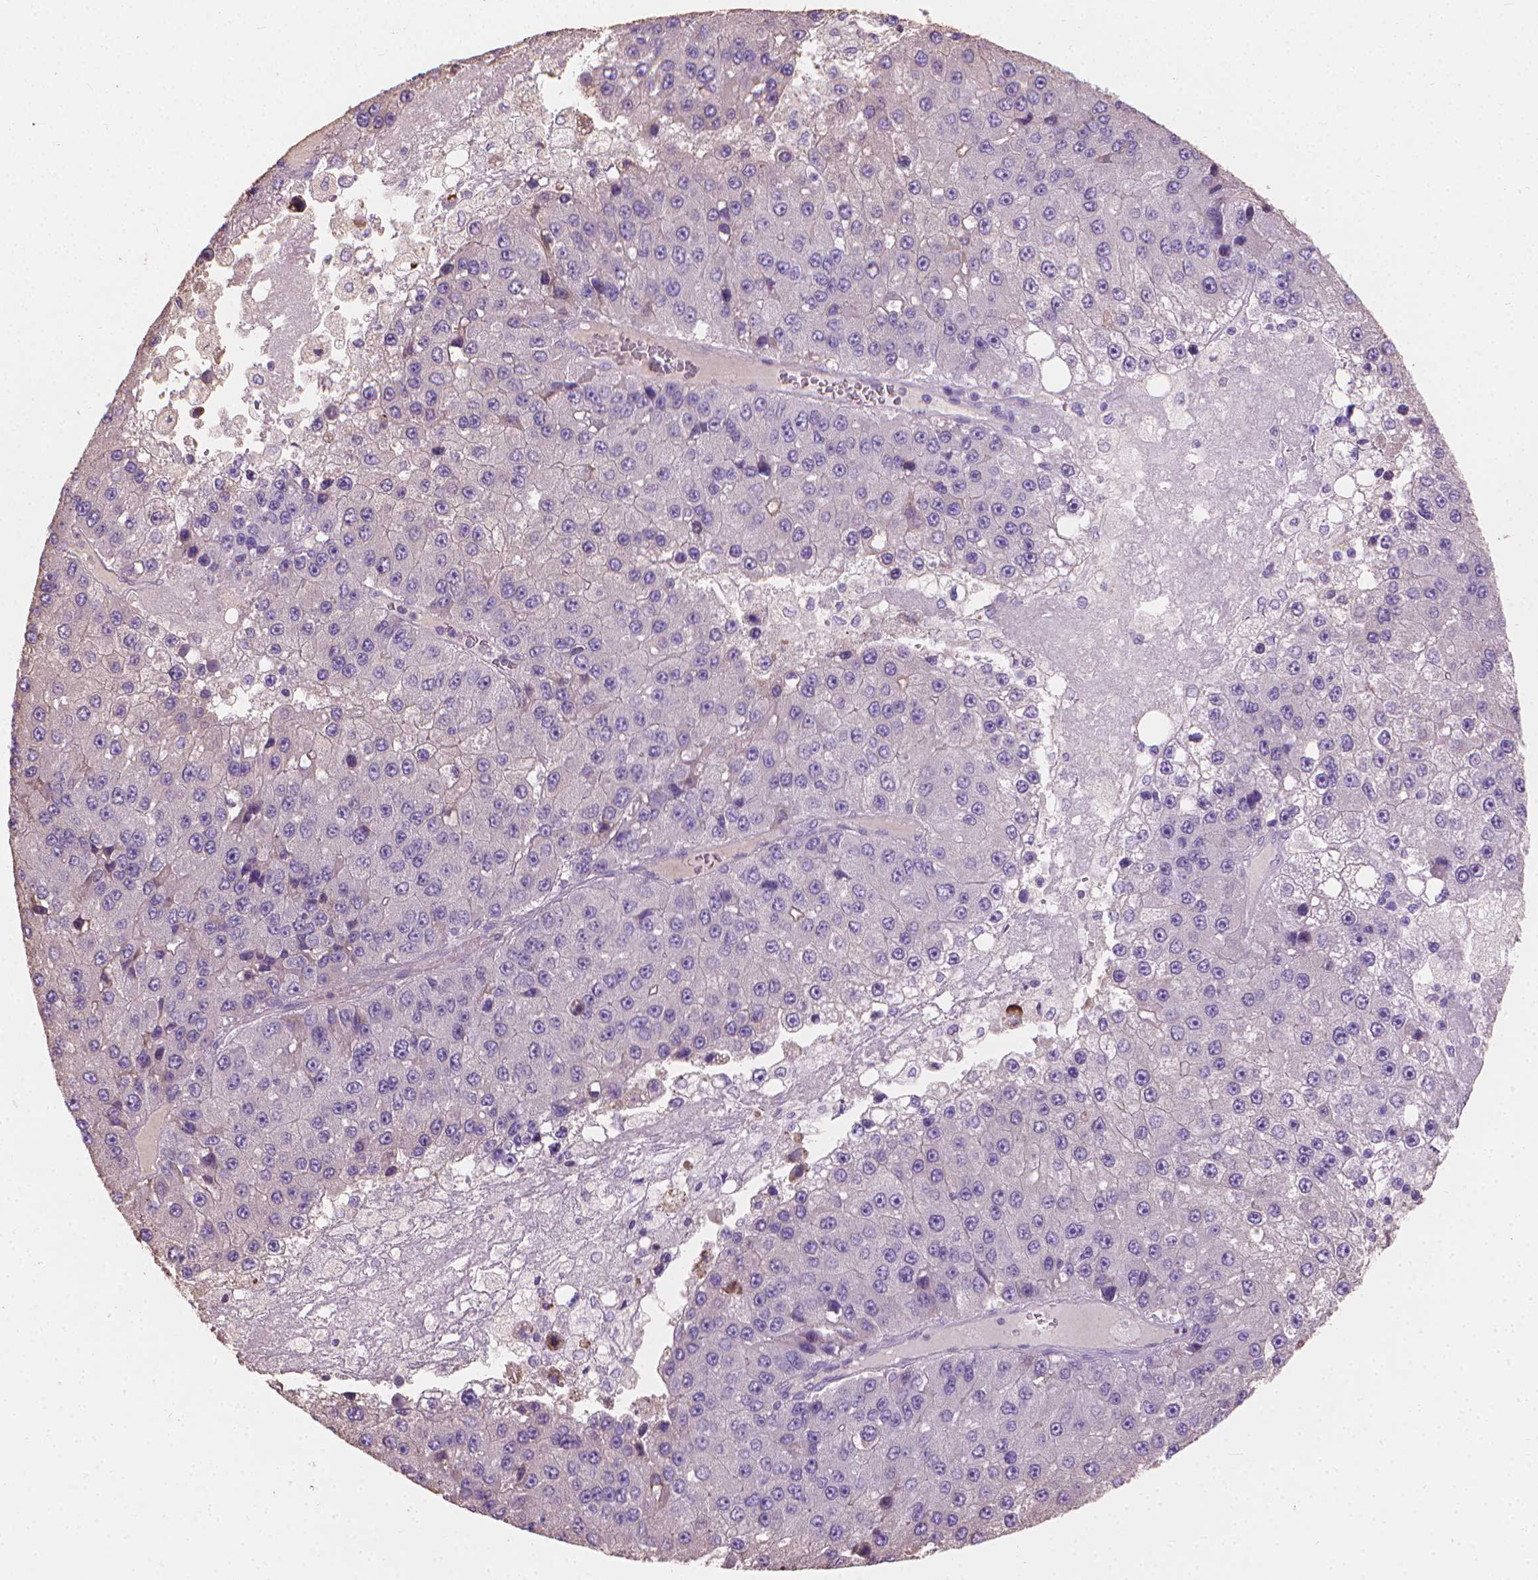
{"staining": {"intensity": "negative", "quantity": "none", "location": "none"}, "tissue": "liver cancer", "cell_type": "Tumor cells", "image_type": "cancer", "snomed": [{"axis": "morphology", "description": "Carcinoma, Hepatocellular, NOS"}, {"axis": "topography", "description": "Liver"}], "caption": "Immunohistochemistry image of hepatocellular carcinoma (liver) stained for a protein (brown), which reveals no expression in tumor cells.", "gene": "CABCOCO1", "patient": {"sex": "female", "age": 73}}